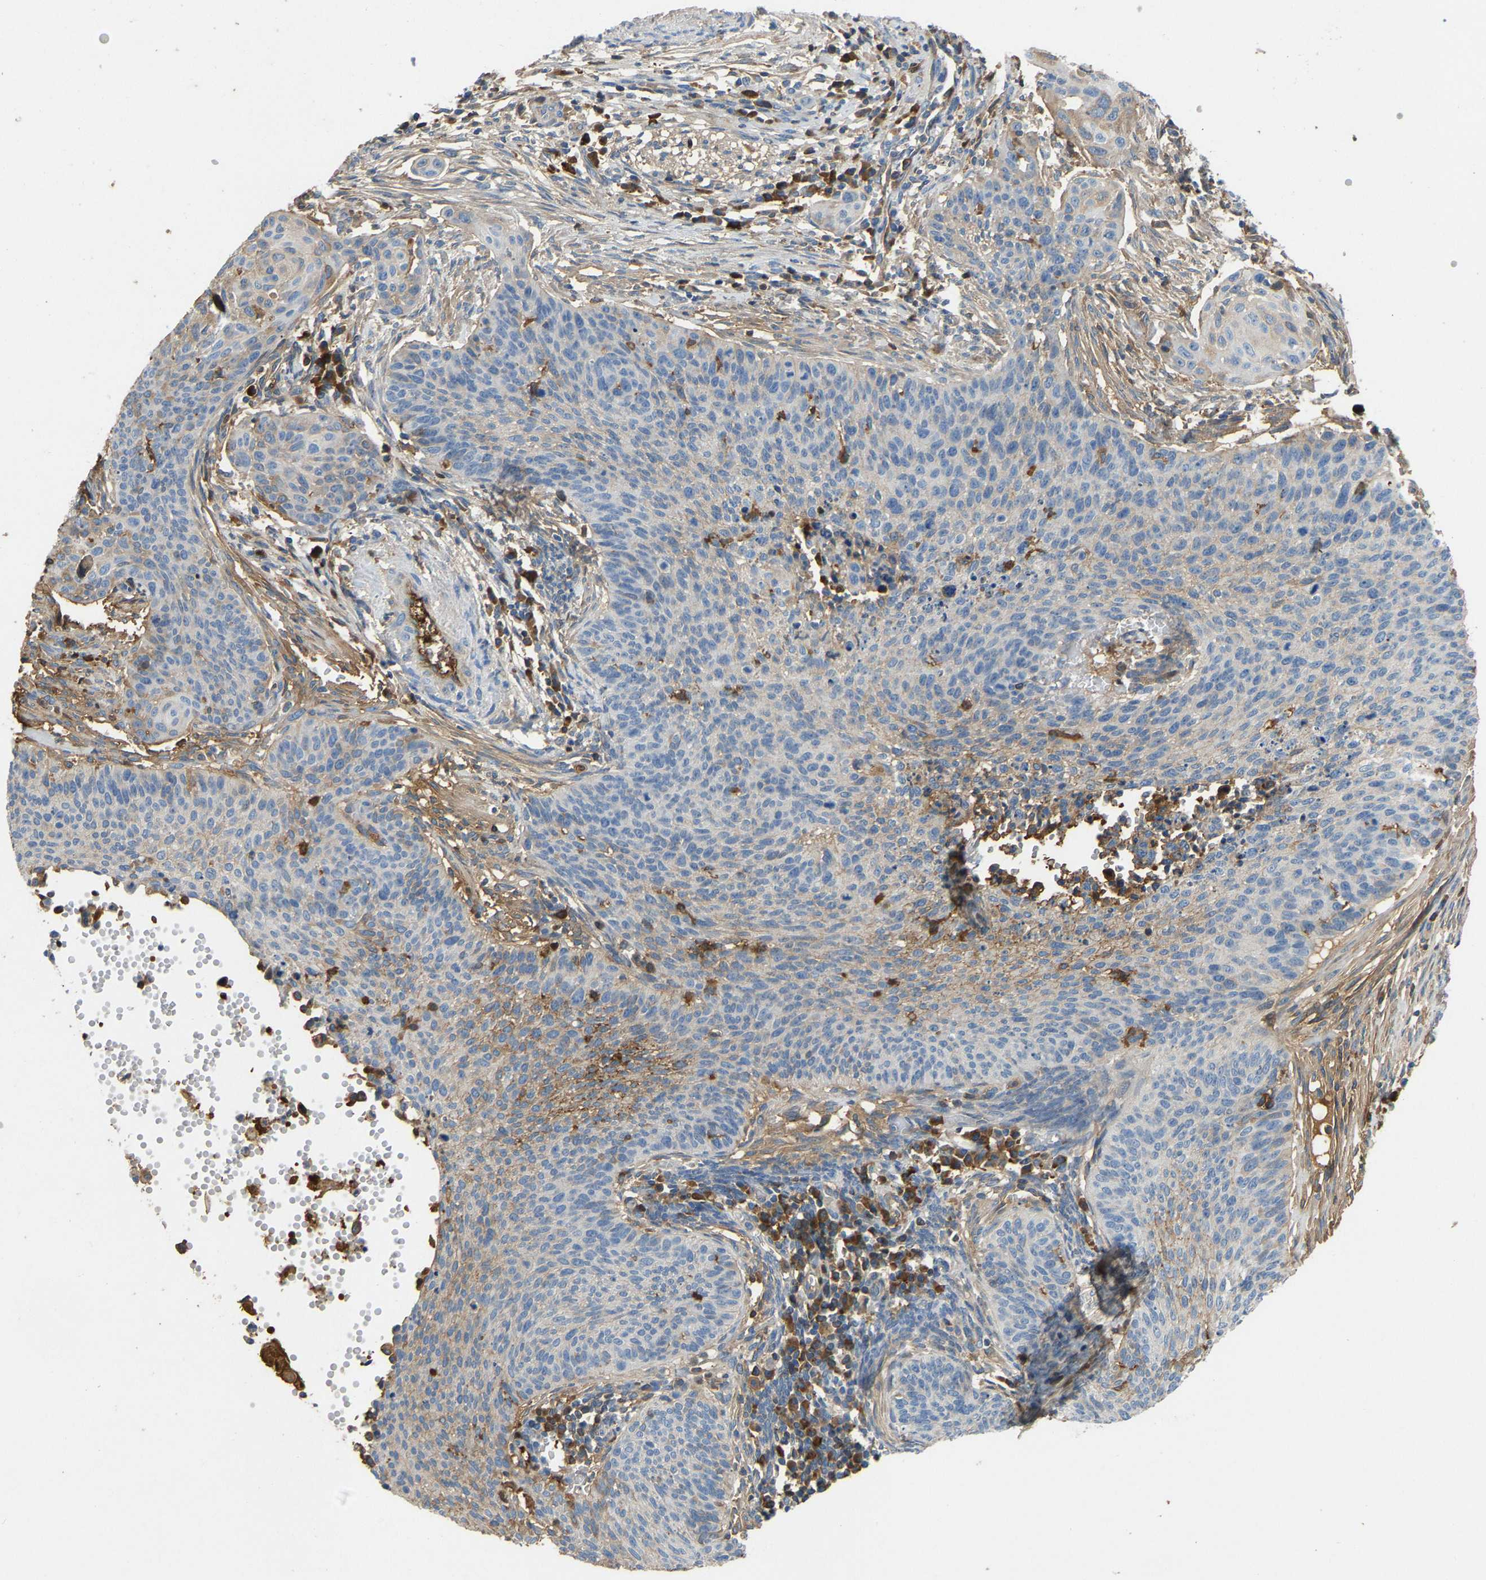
{"staining": {"intensity": "moderate", "quantity": "<25%", "location": "cytoplasmic/membranous"}, "tissue": "cervical cancer", "cell_type": "Tumor cells", "image_type": "cancer", "snomed": [{"axis": "morphology", "description": "Squamous cell carcinoma, NOS"}, {"axis": "topography", "description": "Cervix"}], "caption": "Protein expression analysis of cervical squamous cell carcinoma demonstrates moderate cytoplasmic/membranous positivity in about <25% of tumor cells.", "gene": "STC1", "patient": {"sex": "female", "age": 70}}